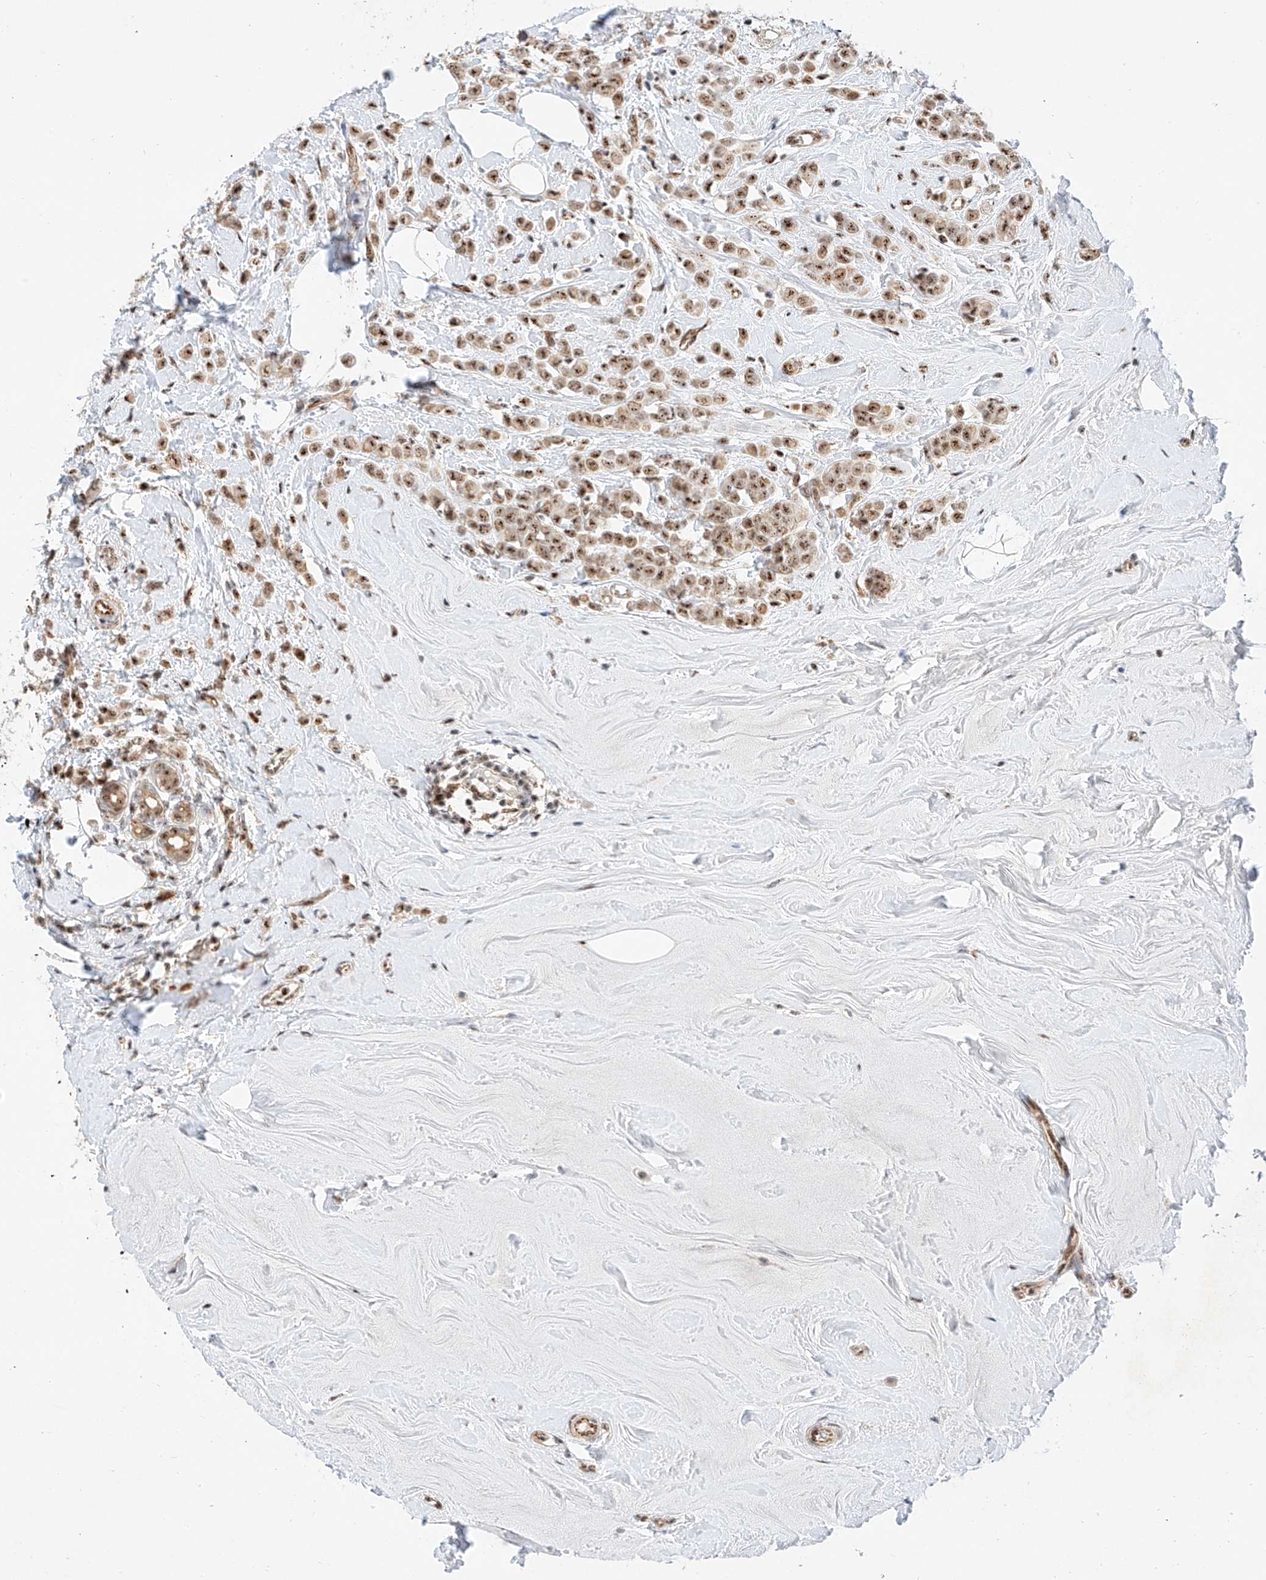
{"staining": {"intensity": "moderate", "quantity": ">75%", "location": "cytoplasmic/membranous,nuclear"}, "tissue": "breast cancer", "cell_type": "Tumor cells", "image_type": "cancer", "snomed": [{"axis": "morphology", "description": "Lobular carcinoma"}, {"axis": "topography", "description": "Breast"}], "caption": "Immunohistochemical staining of breast cancer (lobular carcinoma) shows medium levels of moderate cytoplasmic/membranous and nuclear expression in approximately >75% of tumor cells. Using DAB (brown) and hematoxylin (blue) stains, captured at high magnification using brightfield microscopy.", "gene": "ATXN7L2", "patient": {"sex": "female", "age": 47}}